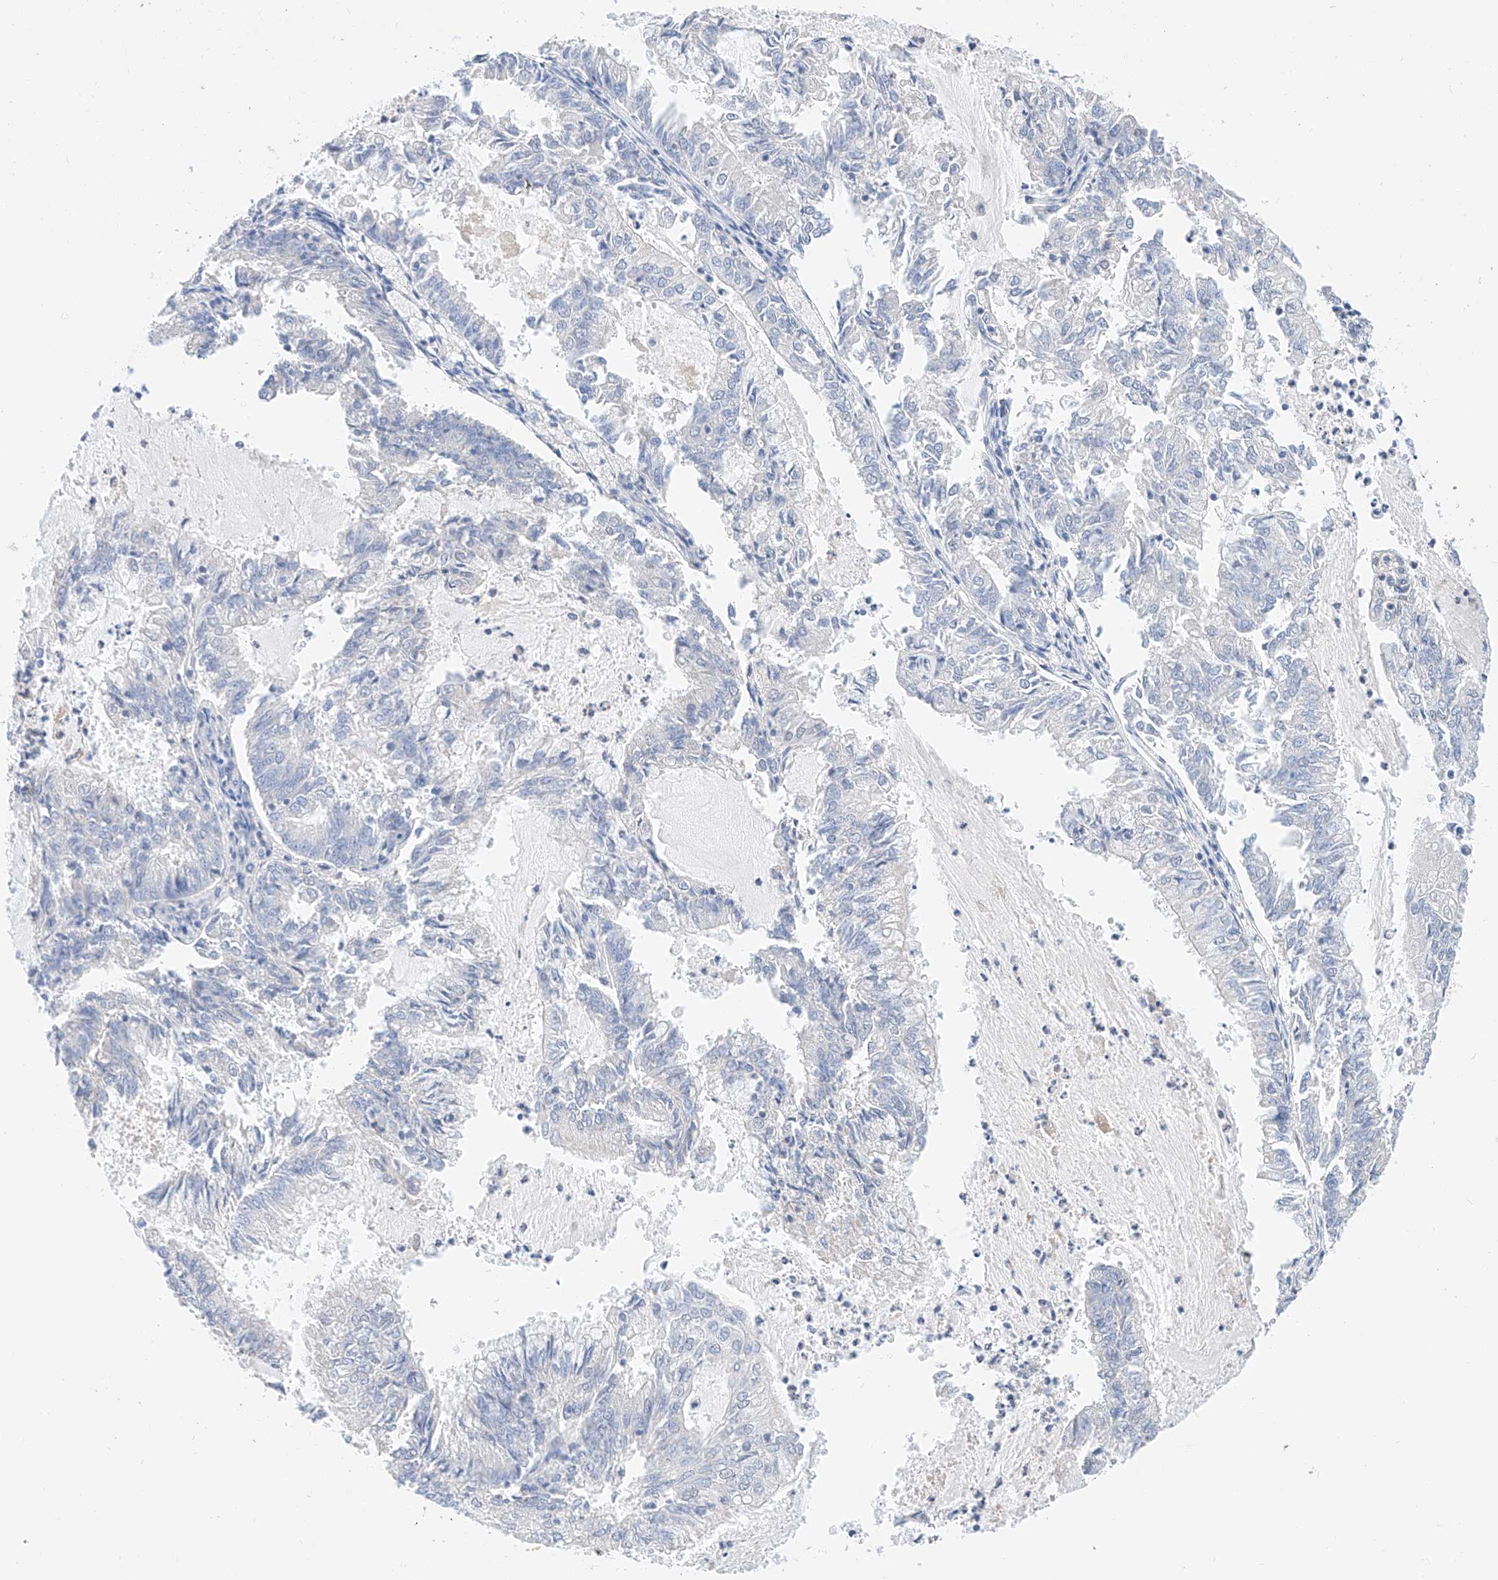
{"staining": {"intensity": "negative", "quantity": "none", "location": "none"}, "tissue": "endometrial cancer", "cell_type": "Tumor cells", "image_type": "cancer", "snomed": [{"axis": "morphology", "description": "Adenocarcinoma, NOS"}, {"axis": "topography", "description": "Endometrium"}], "caption": "IHC of human adenocarcinoma (endometrial) displays no positivity in tumor cells.", "gene": "KCNJ1", "patient": {"sex": "female", "age": 57}}